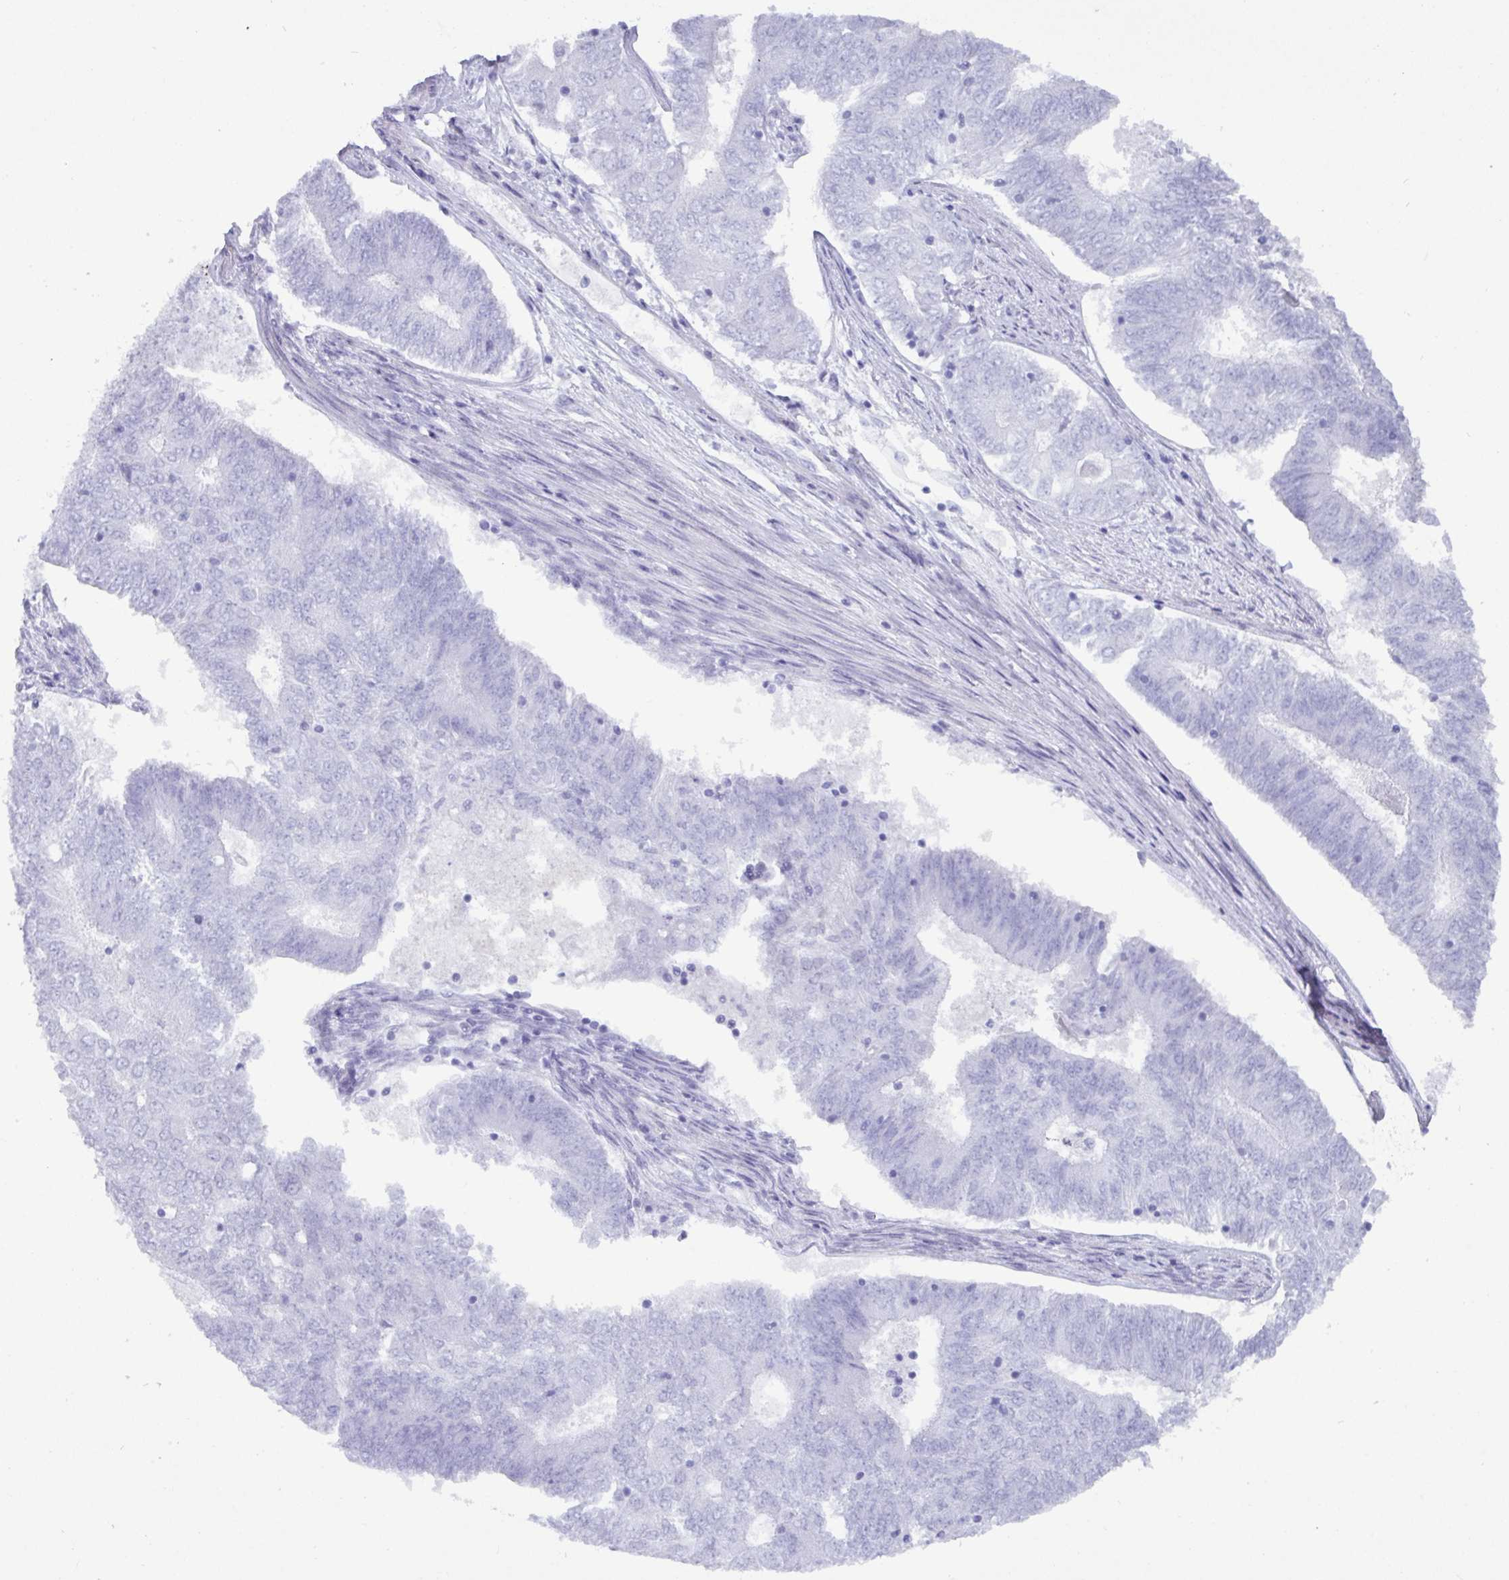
{"staining": {"intensity": "negative", "quantity": "none", "location": "none"}, "tissue": "endometrial cancer", "cell_type": "Tumor cells", "image_type": "cancer", "snomed": [{"axis": "morphology", "description": "Adenocarcinoma, NOS"}, {"axis": "topography", "description": "Endometrium"}], "caption": "A photomicrograph of human adenocarcinoma (endometrial) is negative for staining in tumor cells.", "gene": "C4orf33", "patient": {"sex": "female", "age": 62}}